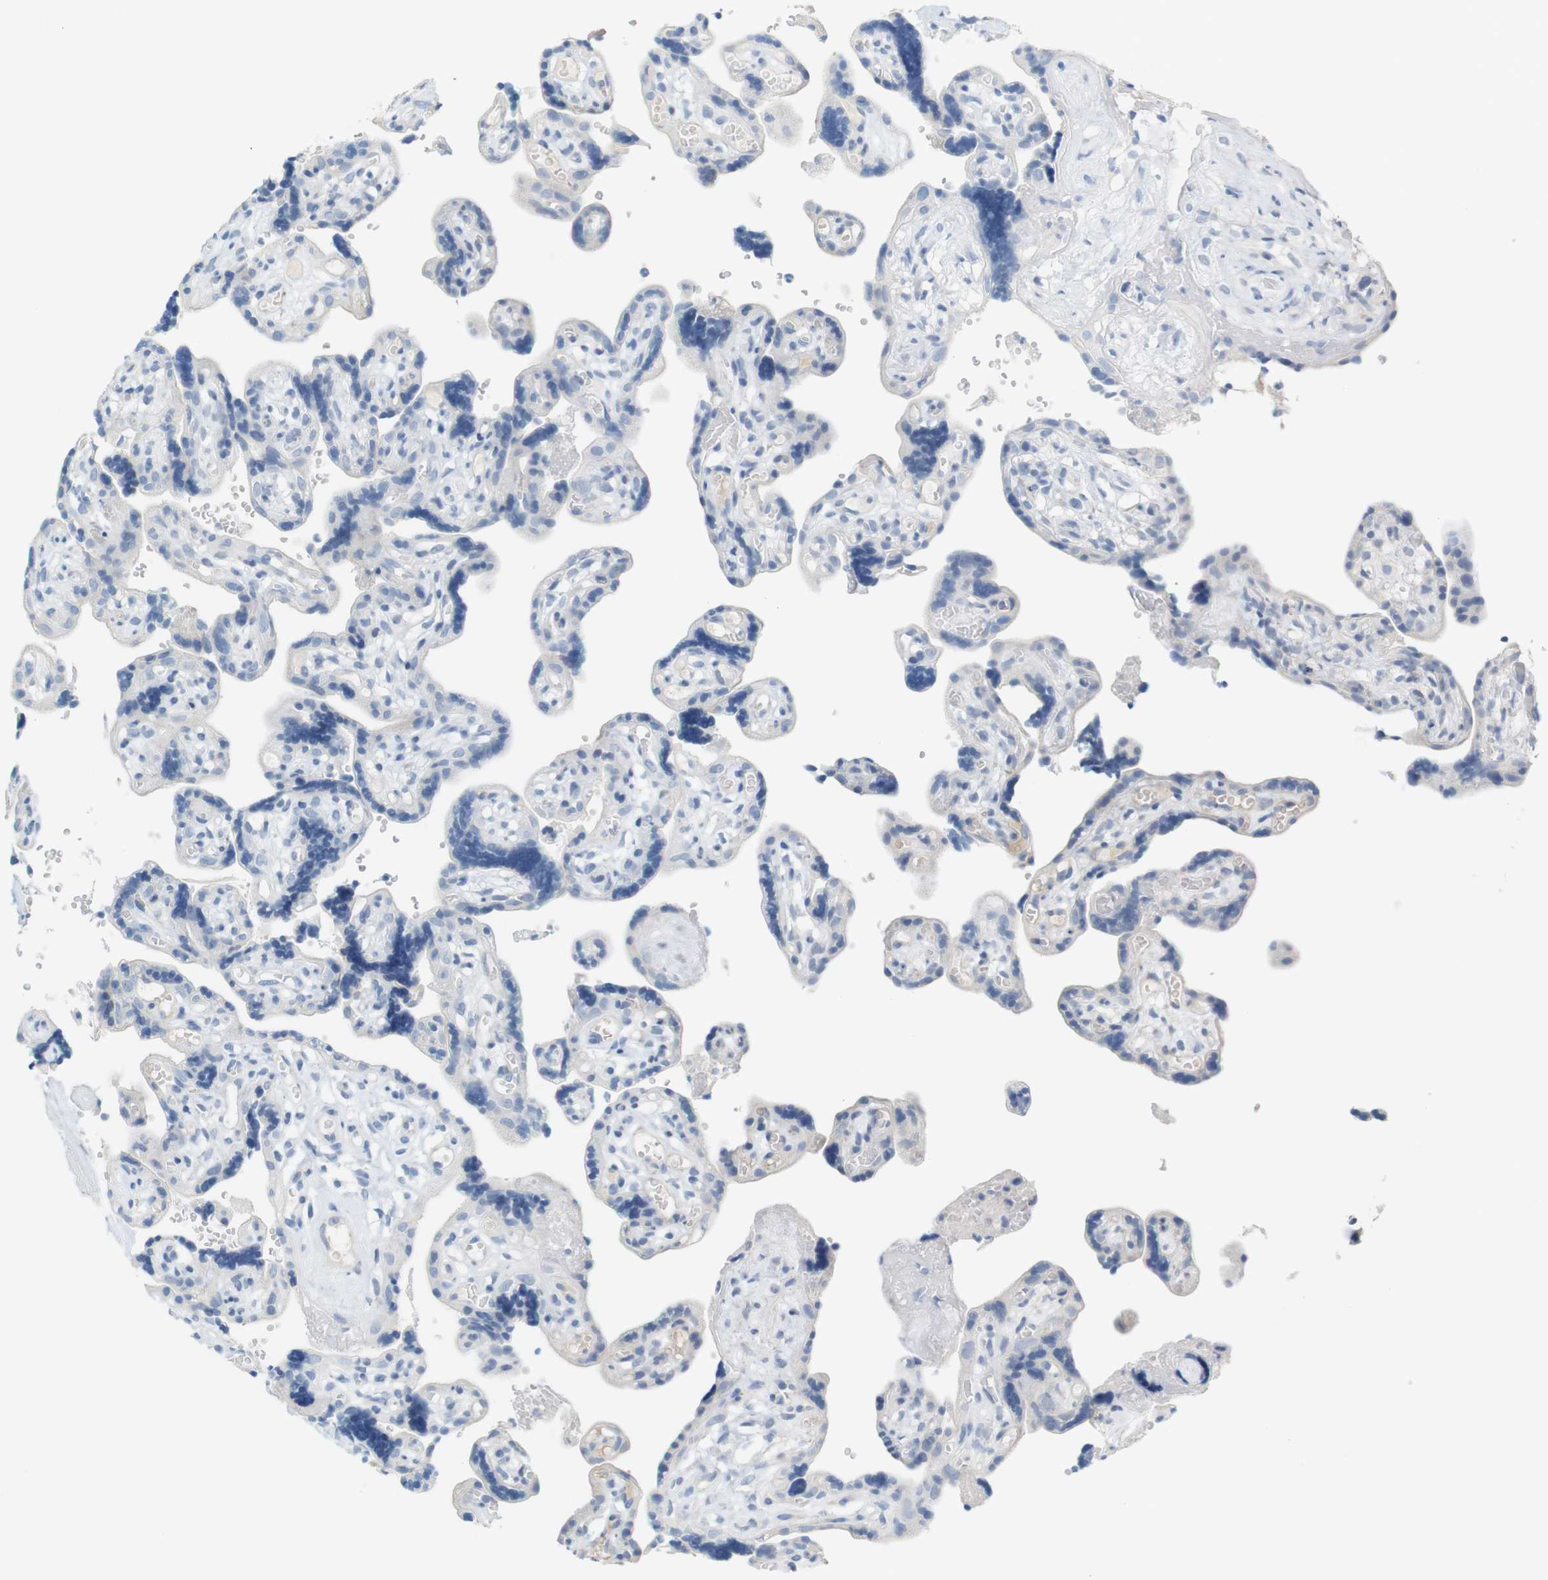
{"staining": {"intensity": "negative", "quantity": "none", "location": "none"}, "tissue": "placenta", "cell_type": "Trophoblastic cells", "image_type": "normal", "snomed": [{"axis": "morphology", "description": "Normal tissue, NOS"}, {"axis": "topography", "description": "Placenta"}], "caption": "The micrograph reveals no staining of trophoblastic cells in unremarkable placenta. (Stains: DAB (3,3'-diaminobenzidine) immunohistochemistry (IHC) with hematoxylin counter stain, Microscopy: brightfield microscopy at high magnification).", "gene": "RGS9", "patient": {"sex": "female", "age": 30}}